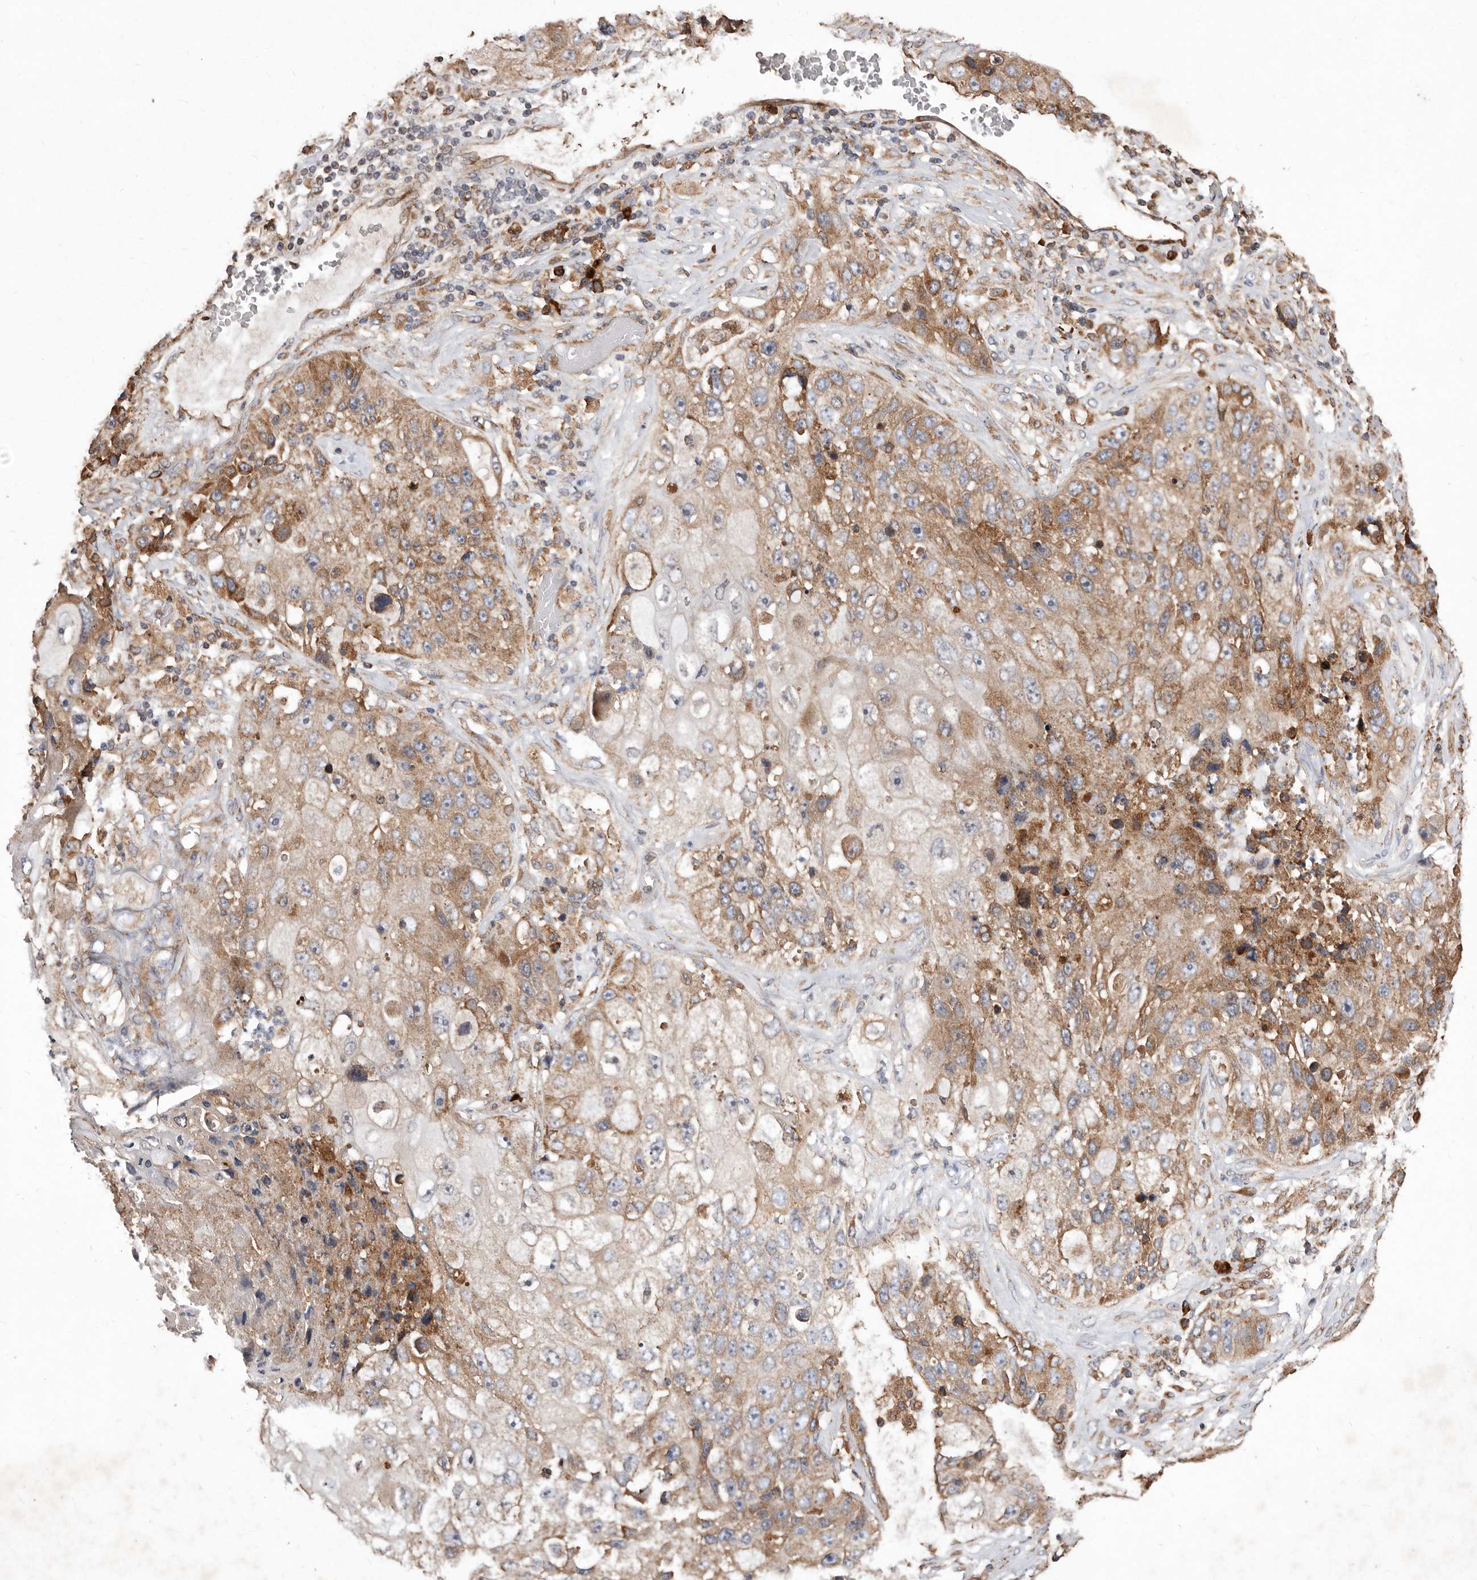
{"staining": {"intensity": "moderate", "quantity": "25%-75%", "location": "cytoplasmic/membranous"}, "tissue": "lung cancer", "cell_type": "Tumor cells", "image_type": "cancer", "snomed": [{"axis": "morphology", "description": "Squamous cell carcinoma, NOS"}, {"axis": "topography", "description": "Lung"}], "caption": "Human lung cancer stained with a brown dye reveals moderate cytoplasmic/membranous positive expression in about 25%-75% of tumor cells.", "gene": "STEAP2", "patient": {"sex": "male", "age": 61}}